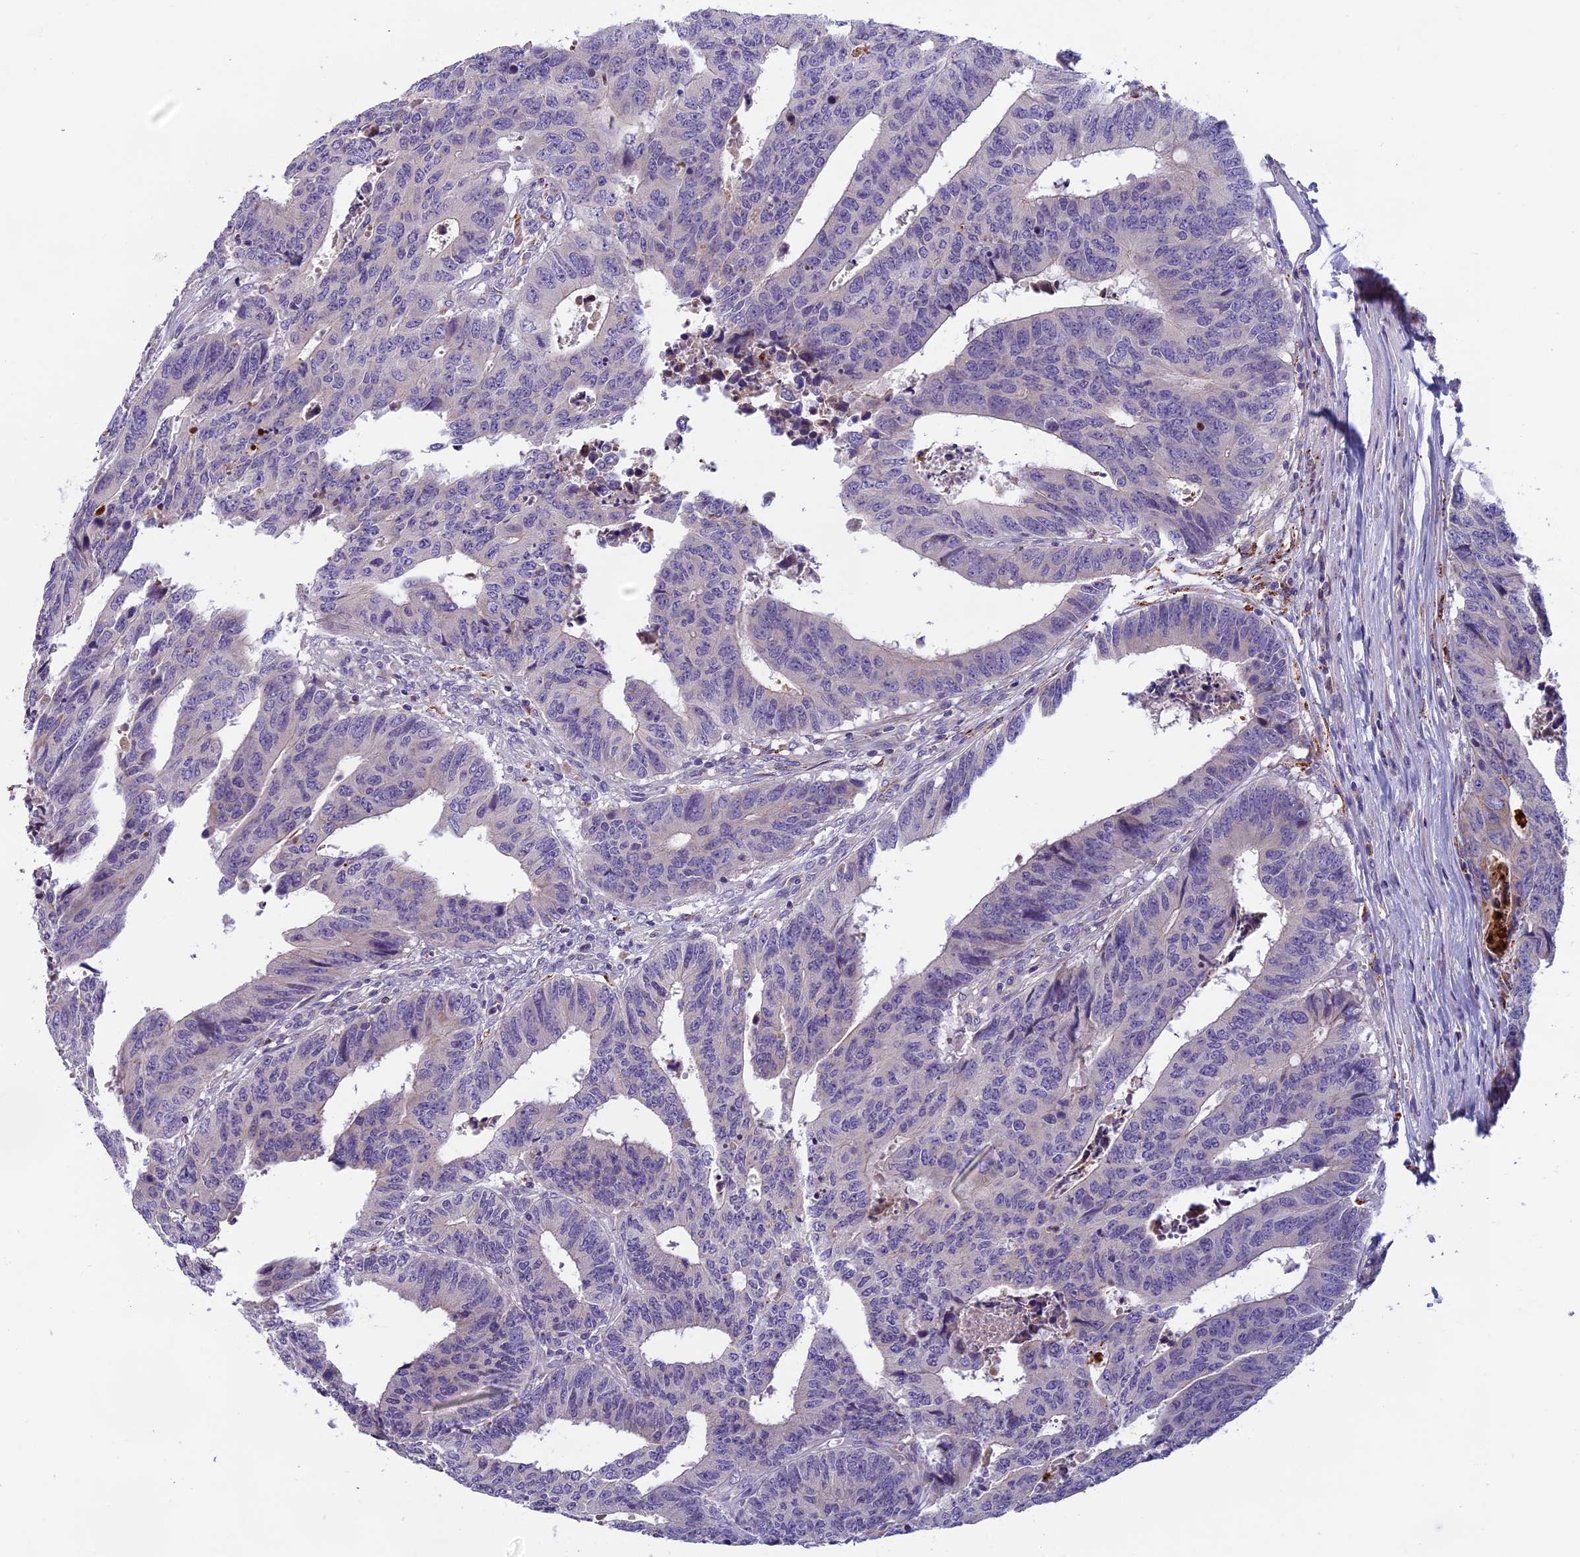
{"staining": {"intensity": "negative", "quantity": "none", "location": "none"}, "tissue": "colorectal cancer", "cell_type": "Tumor cells", "image_type": "cancer", "snomed": [{"axis": "morphology", "description": "Adenocarcinoma, NOS"}, {"axis": "topography", "description": "Rectum"}], "caption": "Immunohistochemistry (IHC) image of neoplastic tissue: colorectal cancer (adenocarcinoma) stained with DAB (3,3'-diaminobenzidine) displays no significant protein expression in tumor cells. (DAB immunohistochemistry (IHC), high magnification).", "gene": "SEMA7A", "patient": {"sex": "male", "age": 84}}